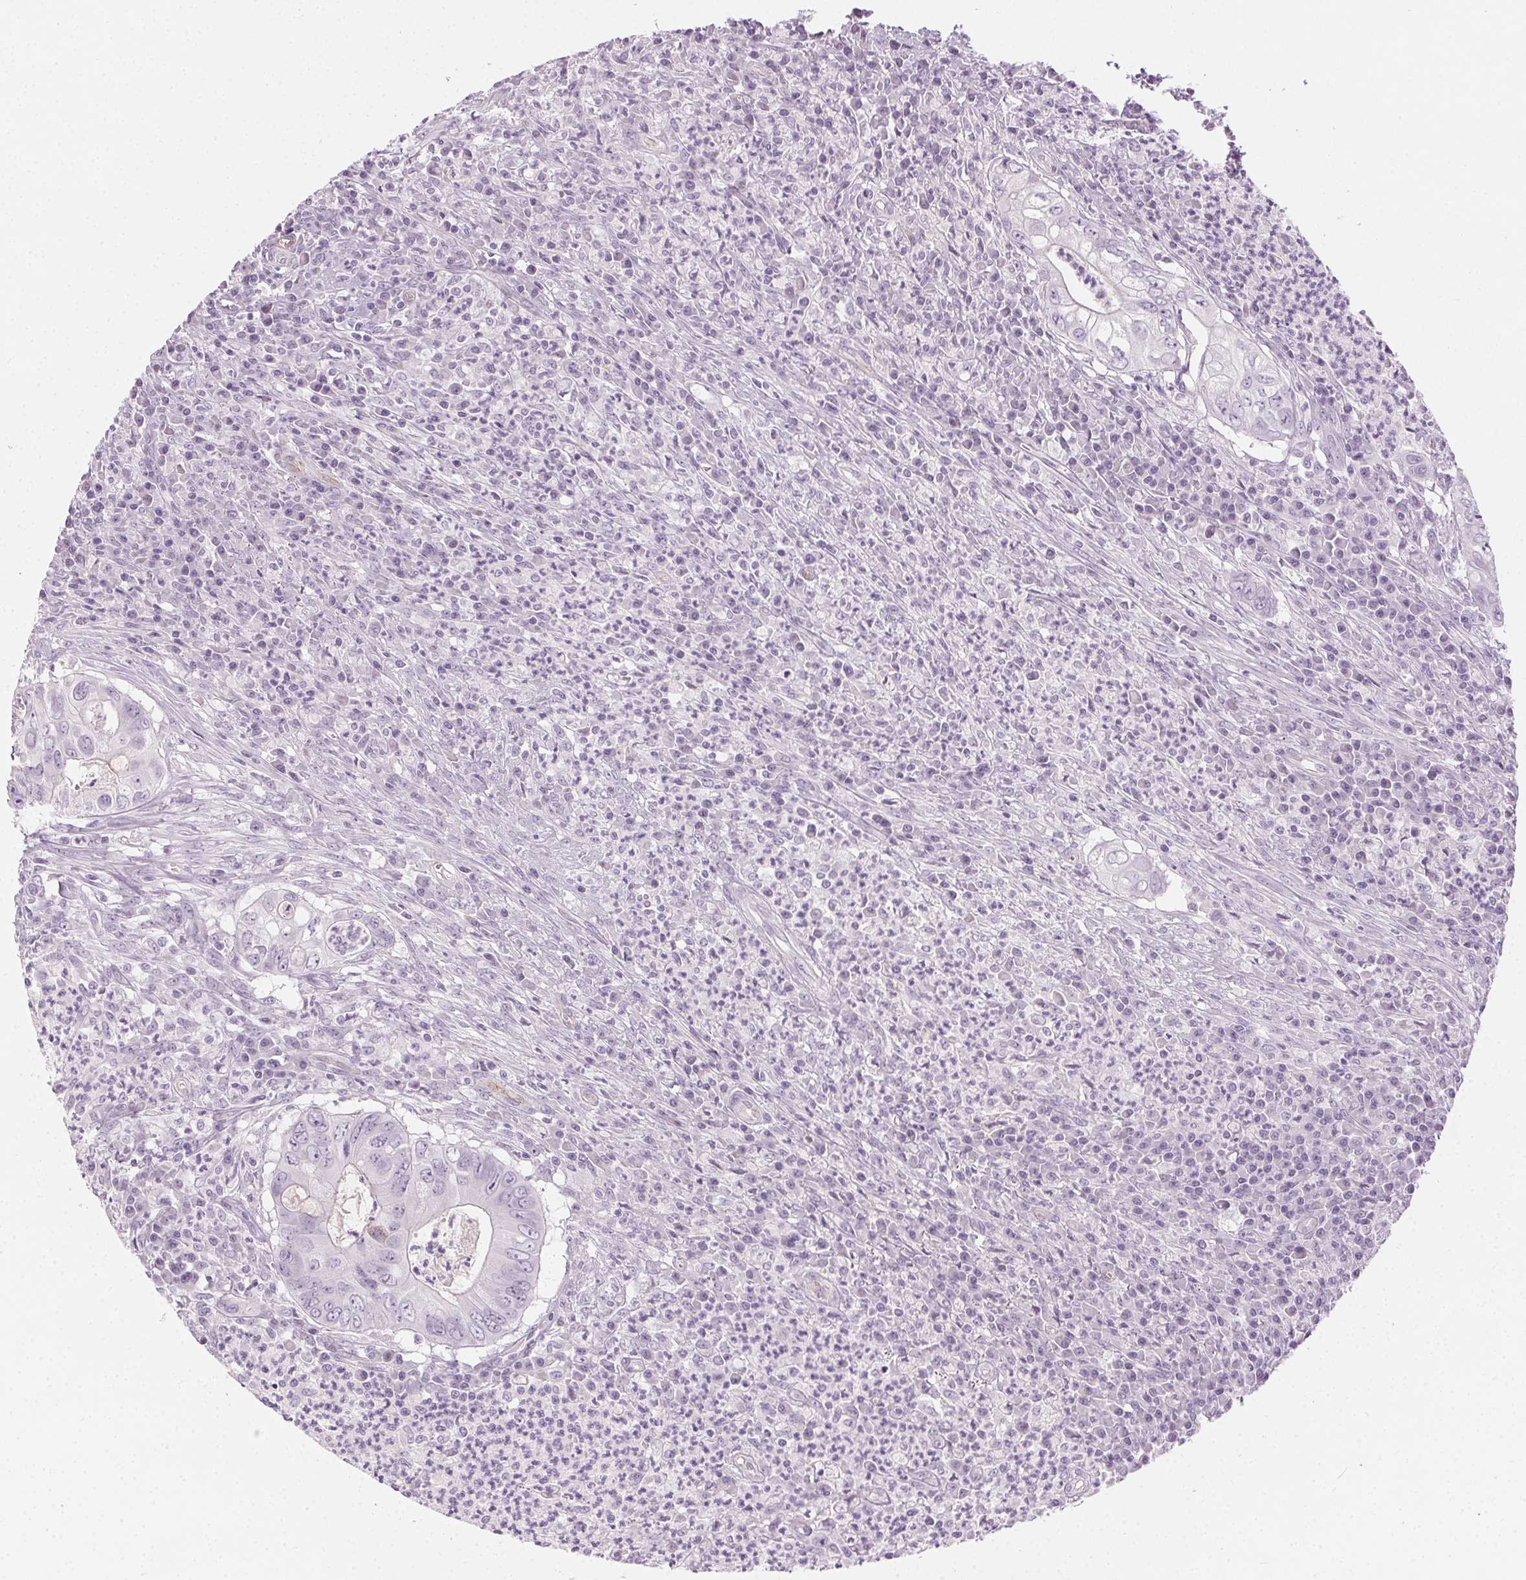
{"staining": {"intensity": "negative", "quantity": "none", "location": "none"}, "tissue": "colorectal cancer", "cell_type": "Tumor cells", "image_type": "cancer", "snomed": [{"axis": "morphology", "description": "Adenocarcinoma, NOS"}, {"axis": "topography", "description": "Colon"}], "caption": "Immunohistochemical staining of adenocarcinoma (colorectal) exhibits no significant staining in tumor cells. (DAB (3,3'-diaminobenzidine) immunohistochemistry with hematoxylin counter stain).", "gene": "AIF1L", "patient": {"sex": "female", "age": 74}}